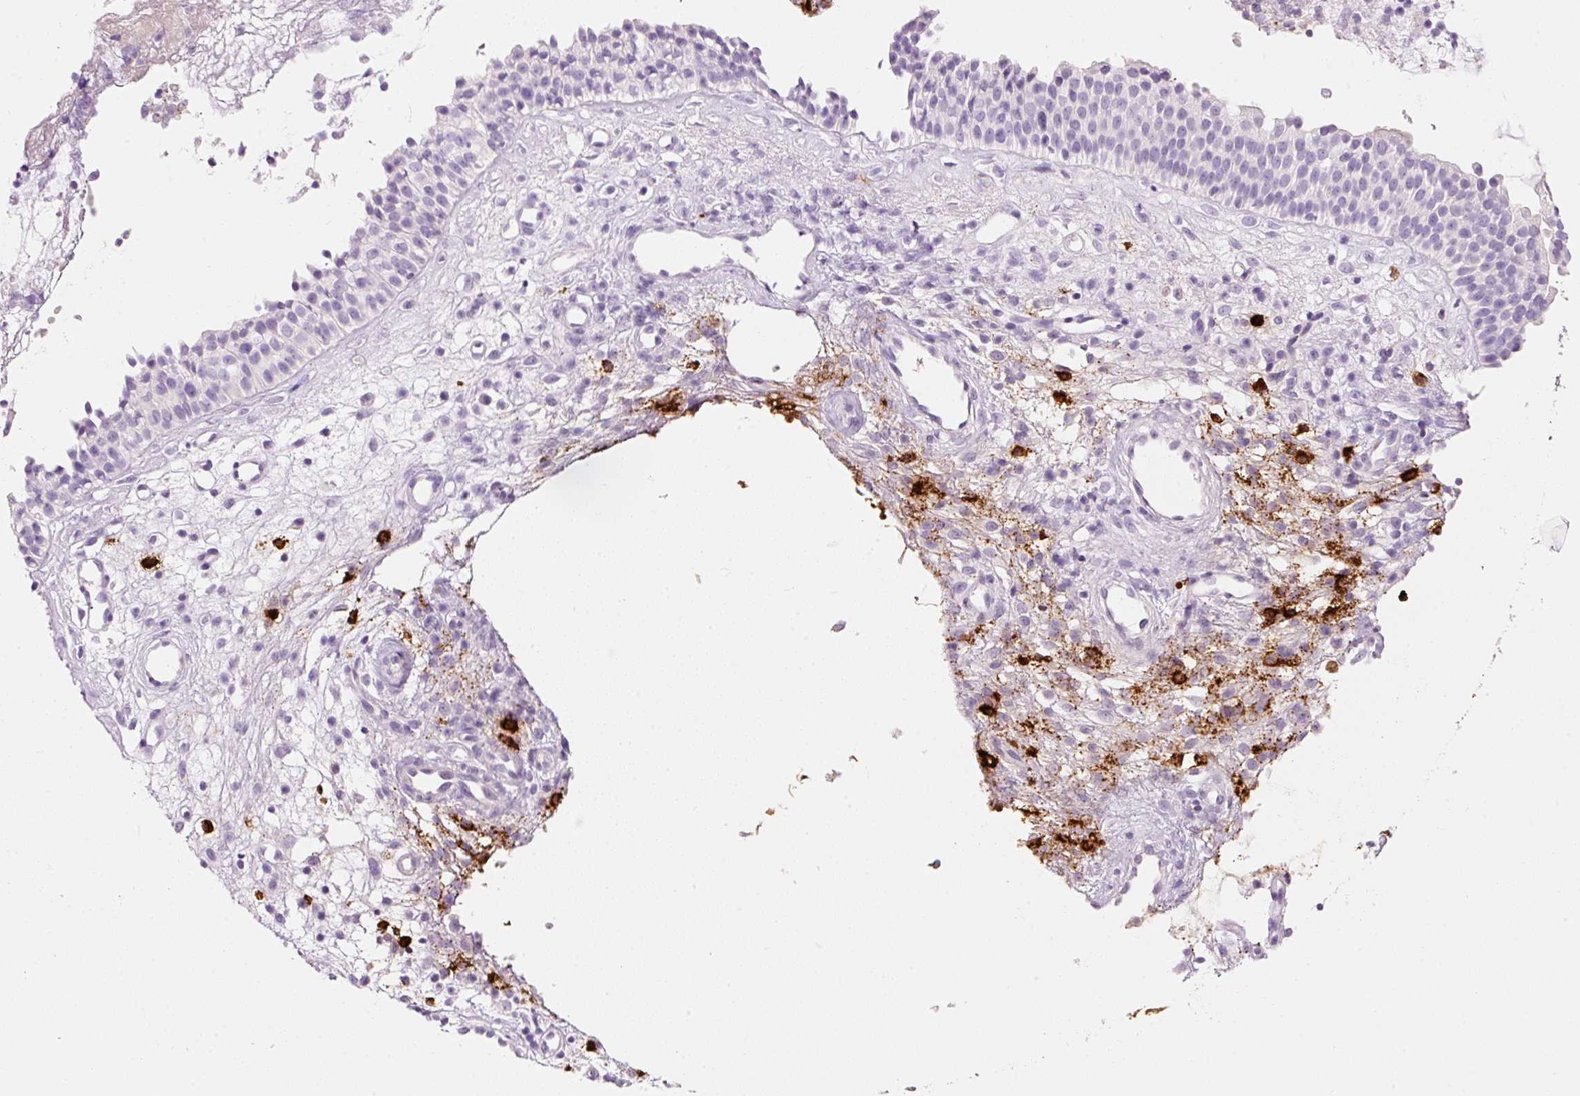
{"staining": {"intensity": "negative", "quantity": "none", "location": "none"}, "tissue": "nasopharynx", "cell_type": "Respiratory epithelial cells", "image_type": "normal", "snomed": [{"axis": "morphology", "description": "Normal tissue, NOS"}, {"axis": "topography", "description": "Nasopharynx"}], "caption": "Immunohistochemistry (IHC) photomicrograph of benign nasopharynx: human nasopharynx stained with DAB (3,3'-diaminobenzidine) shows no significant protein expression in respiratory epithelial cells. (DAB (3,3'-diaminobenzidine) immunohistochemistry (IHC) with hematoxylin counter stain).", "gene": "CMA1", "patient": {"sex": "male", "age": 21}}